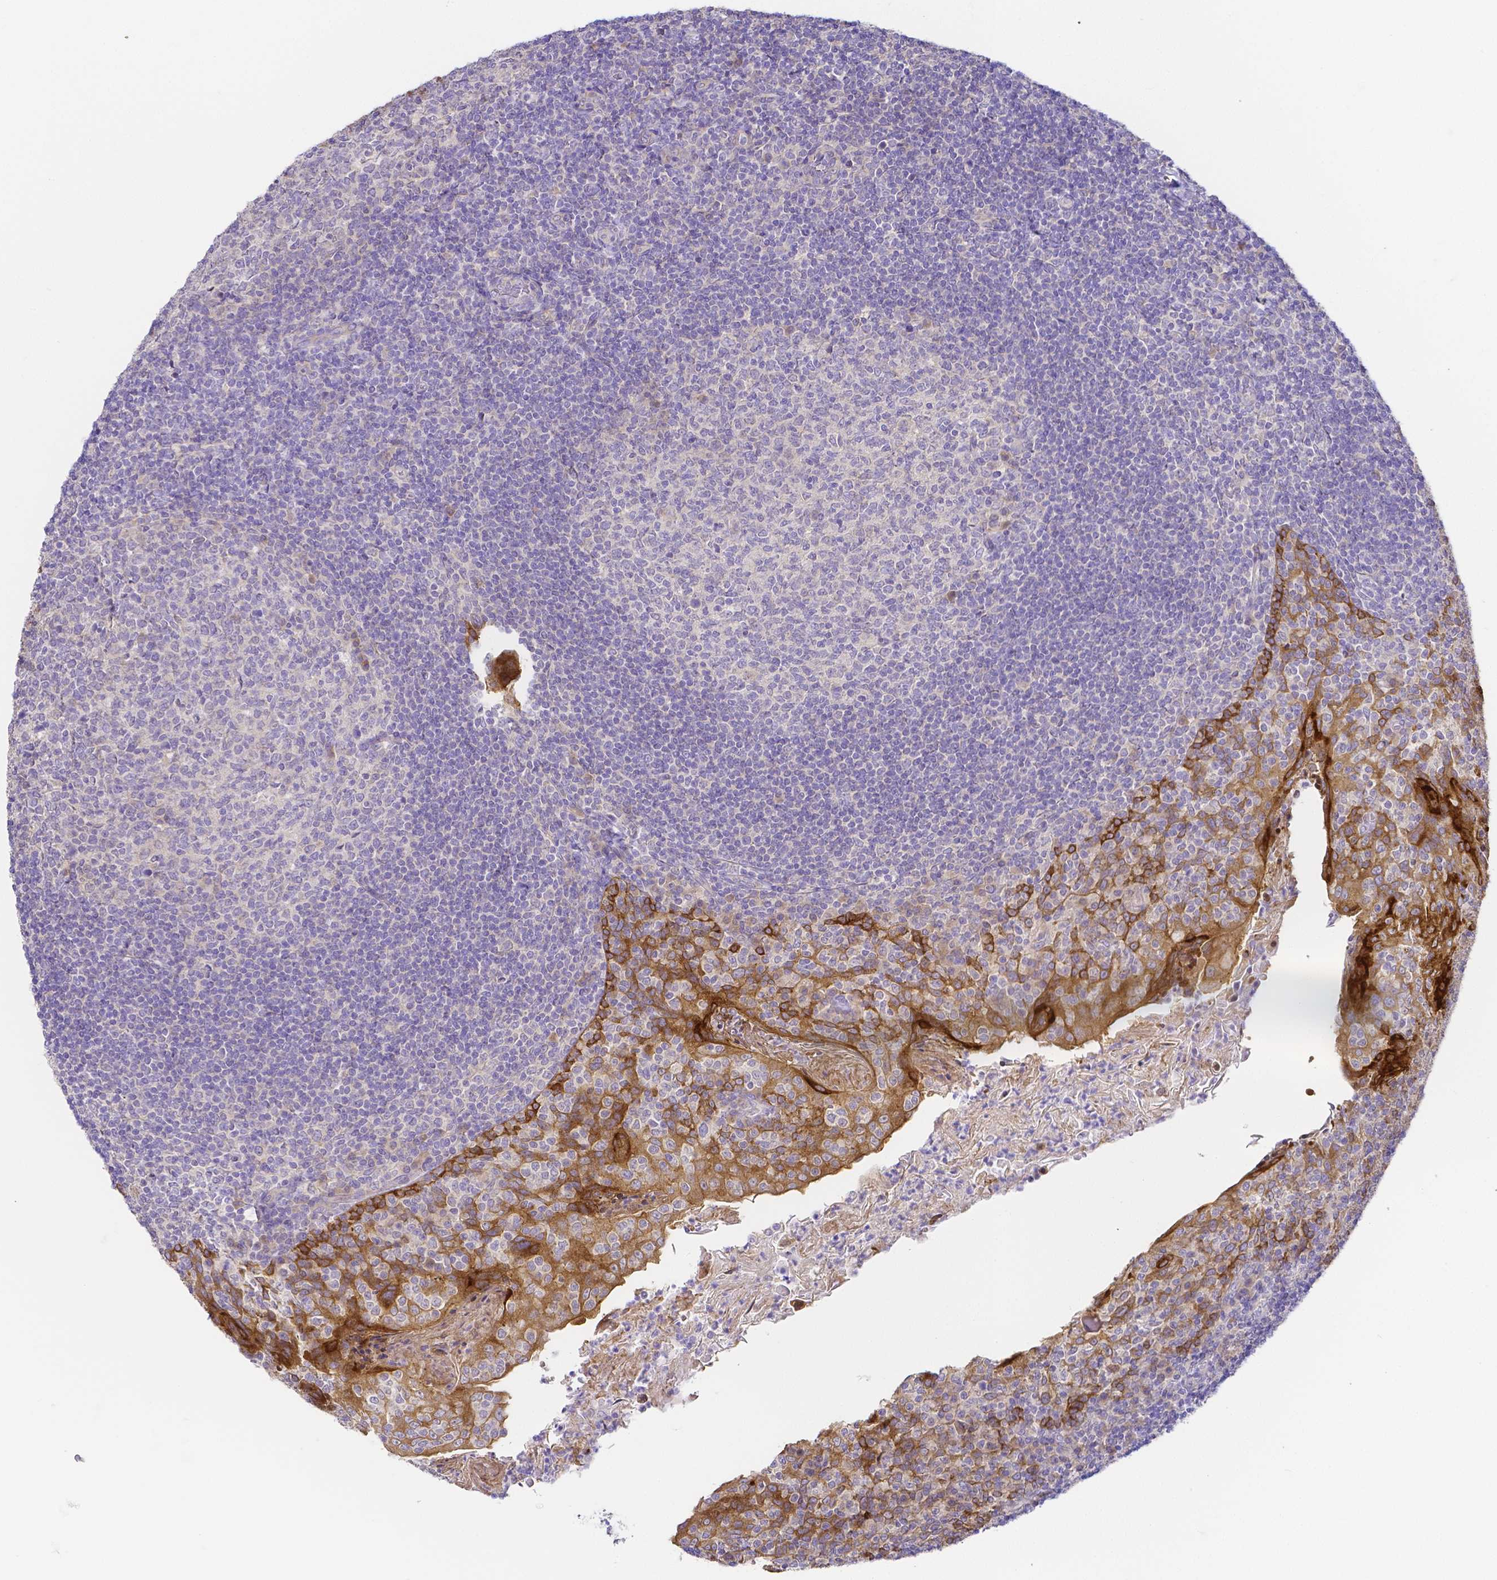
{"staining": {"intensity": "negative", "quantity": "none", "location": "none"}, "tissue": "tonsil", "cell_type": "Germinal center cells", "image_type": "normal", "snomed": [{"axis": "morphology", "description": "Normal tissue, NOS"}, {"axis": "topography", "description": "Tonsil"}], "caption": "Immunohistochemistry (IHC) photomicrograph of normal human tonsil stained for a protein (brown), which reveals no expression in germinal center cells.", "gene": "PKP3", "patient": {"sex": "female", "age": 10}}